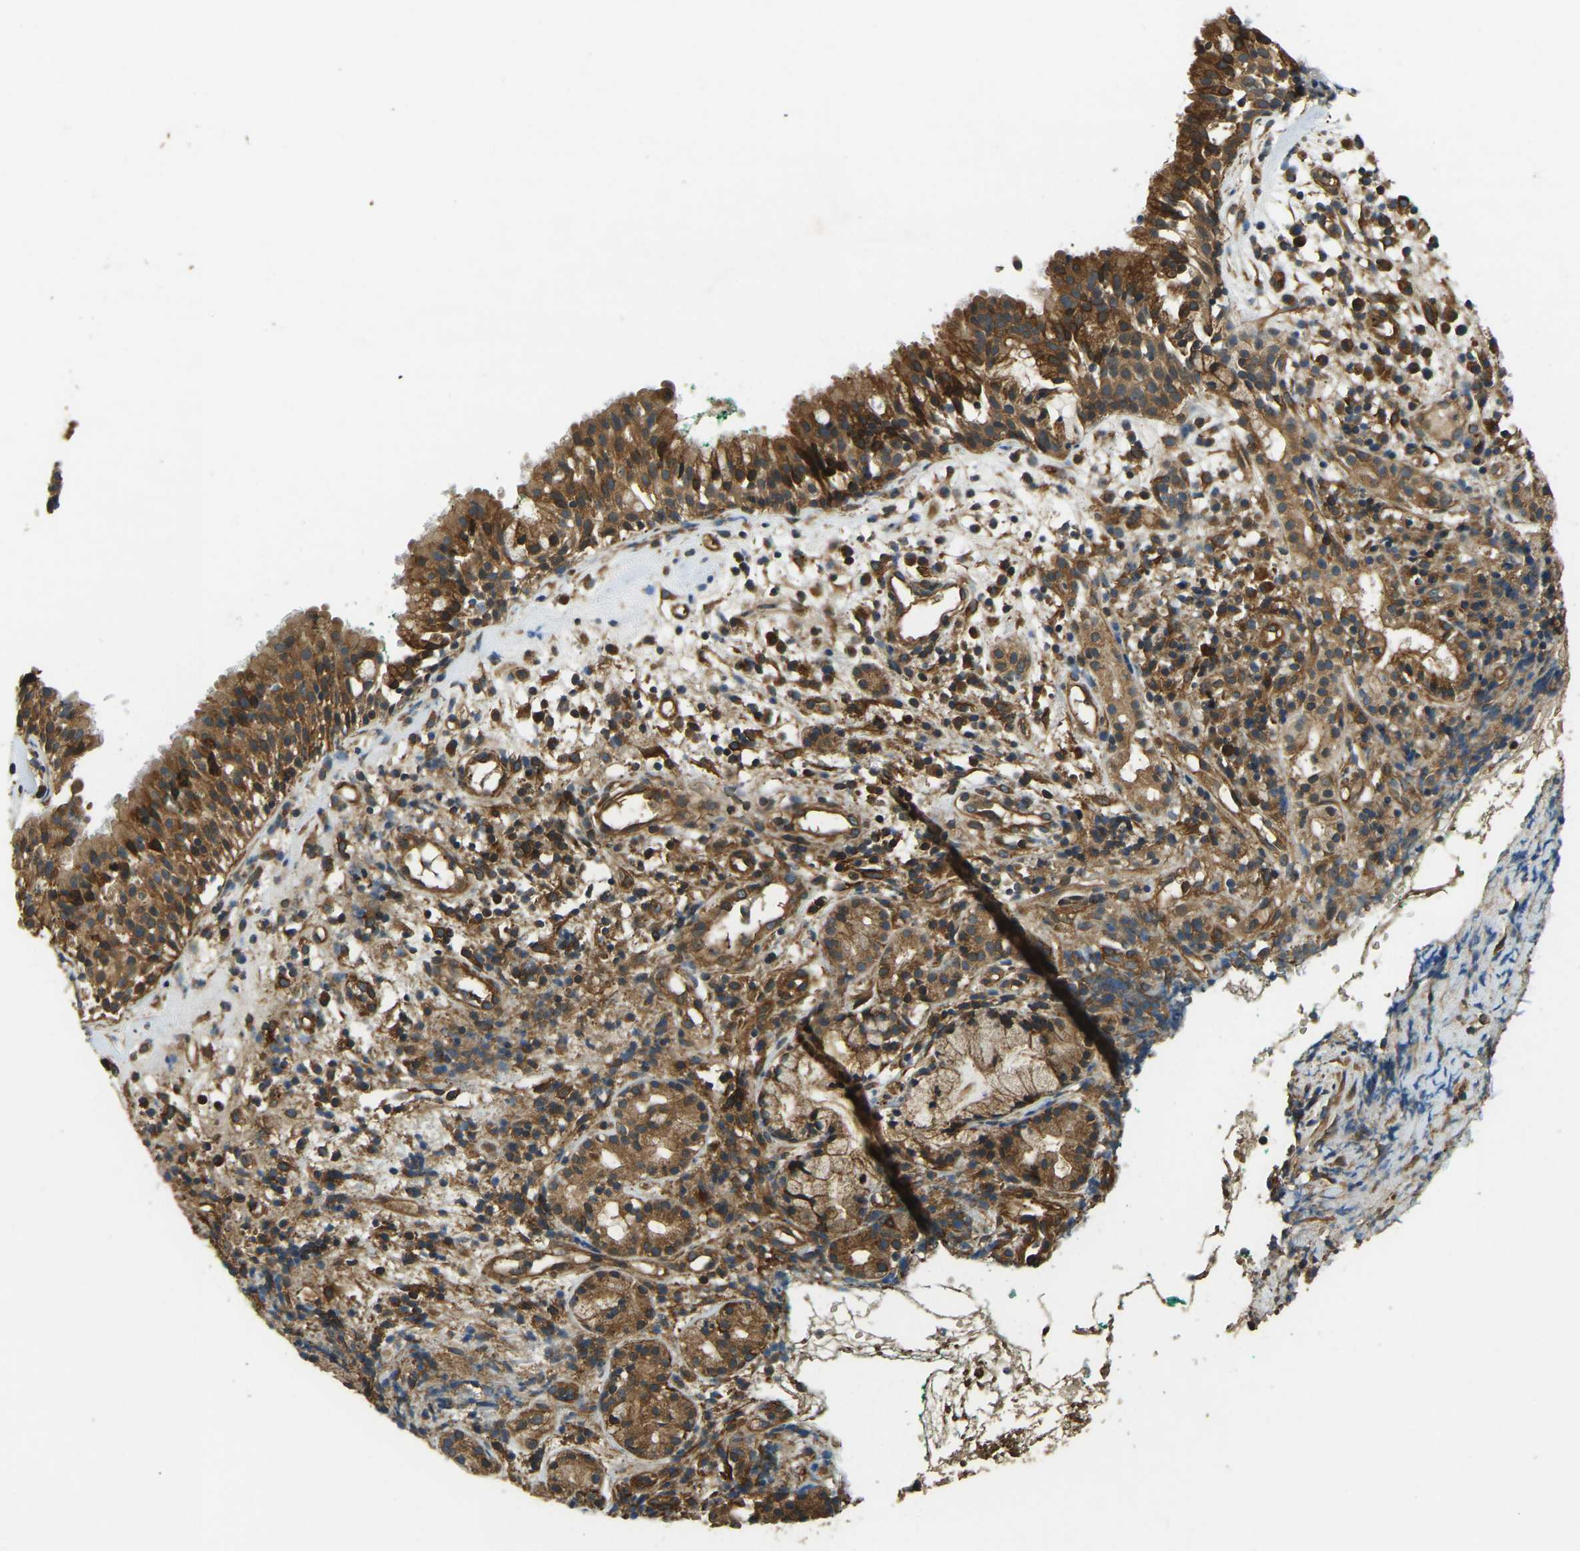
{"staining": {"intensity": "moderate", "quantity": ">75%", "location": "cytoplasmic/membranous"}, "tissue": "nasopharynx", "cell_type": "Respiratory epithelial cells", "image_type": "normal", "snomed": [{"axis": "morphology", "description": "Normal tissue, NOS"}, {"axis": "morphology", "description": "Basal cell carcinoma"}, {"axis": "topography", "description": "Cartilage tissue"}, {"axis": "topography", "description": "Nasopharynx"}, {"axis": "topography", "description": "Oral tissue"}], "caption": "Brown immunohistochemical staining in normal human nasopharynx exhibits moderate cytoplasmic/membranous staining in about >75% of respiratory epithelial cells. (DAB IHC, brown staining for protein, blue staining for nuclei).", "gene": "ERGIC1", "patient": {"sex": "female", "age": 77}}